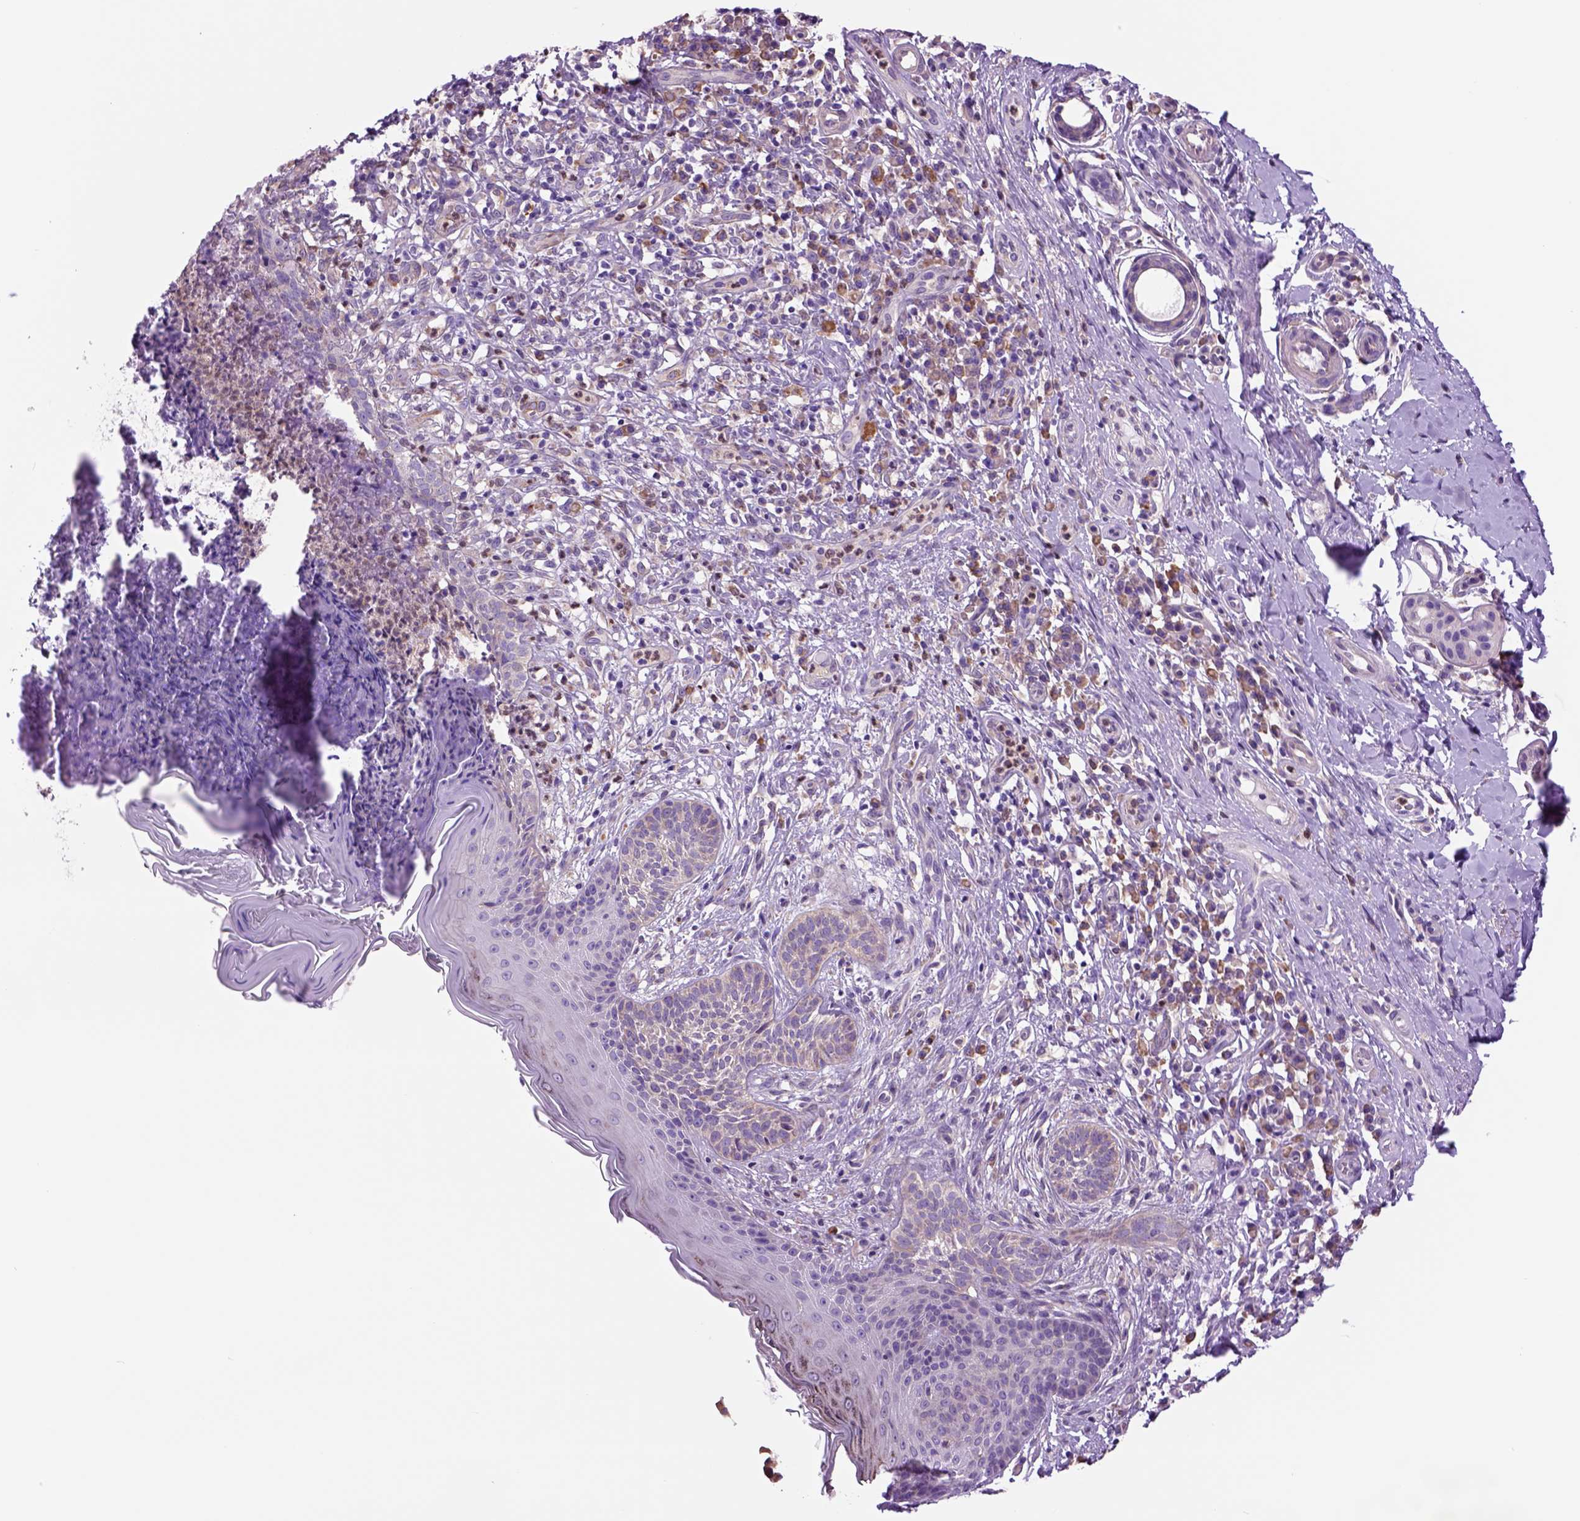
{"staining": {"intensity": "negative", "quantity": "none", "location": "none"}, "tissue": "skin cancer", "cell_type": "Tumor cells", "image_type": "cancer", "snomed": [{"axis": "morphology", "description": "Basal cell carcinoma"}, {"axis": "topography", "description": "Skin"}], "caption": "Tumor cells are negative for protein expression in human basal cell carcinoma (skin).", "gene": "PIAS3", "patient": {"sex": "male", "age": 89}}